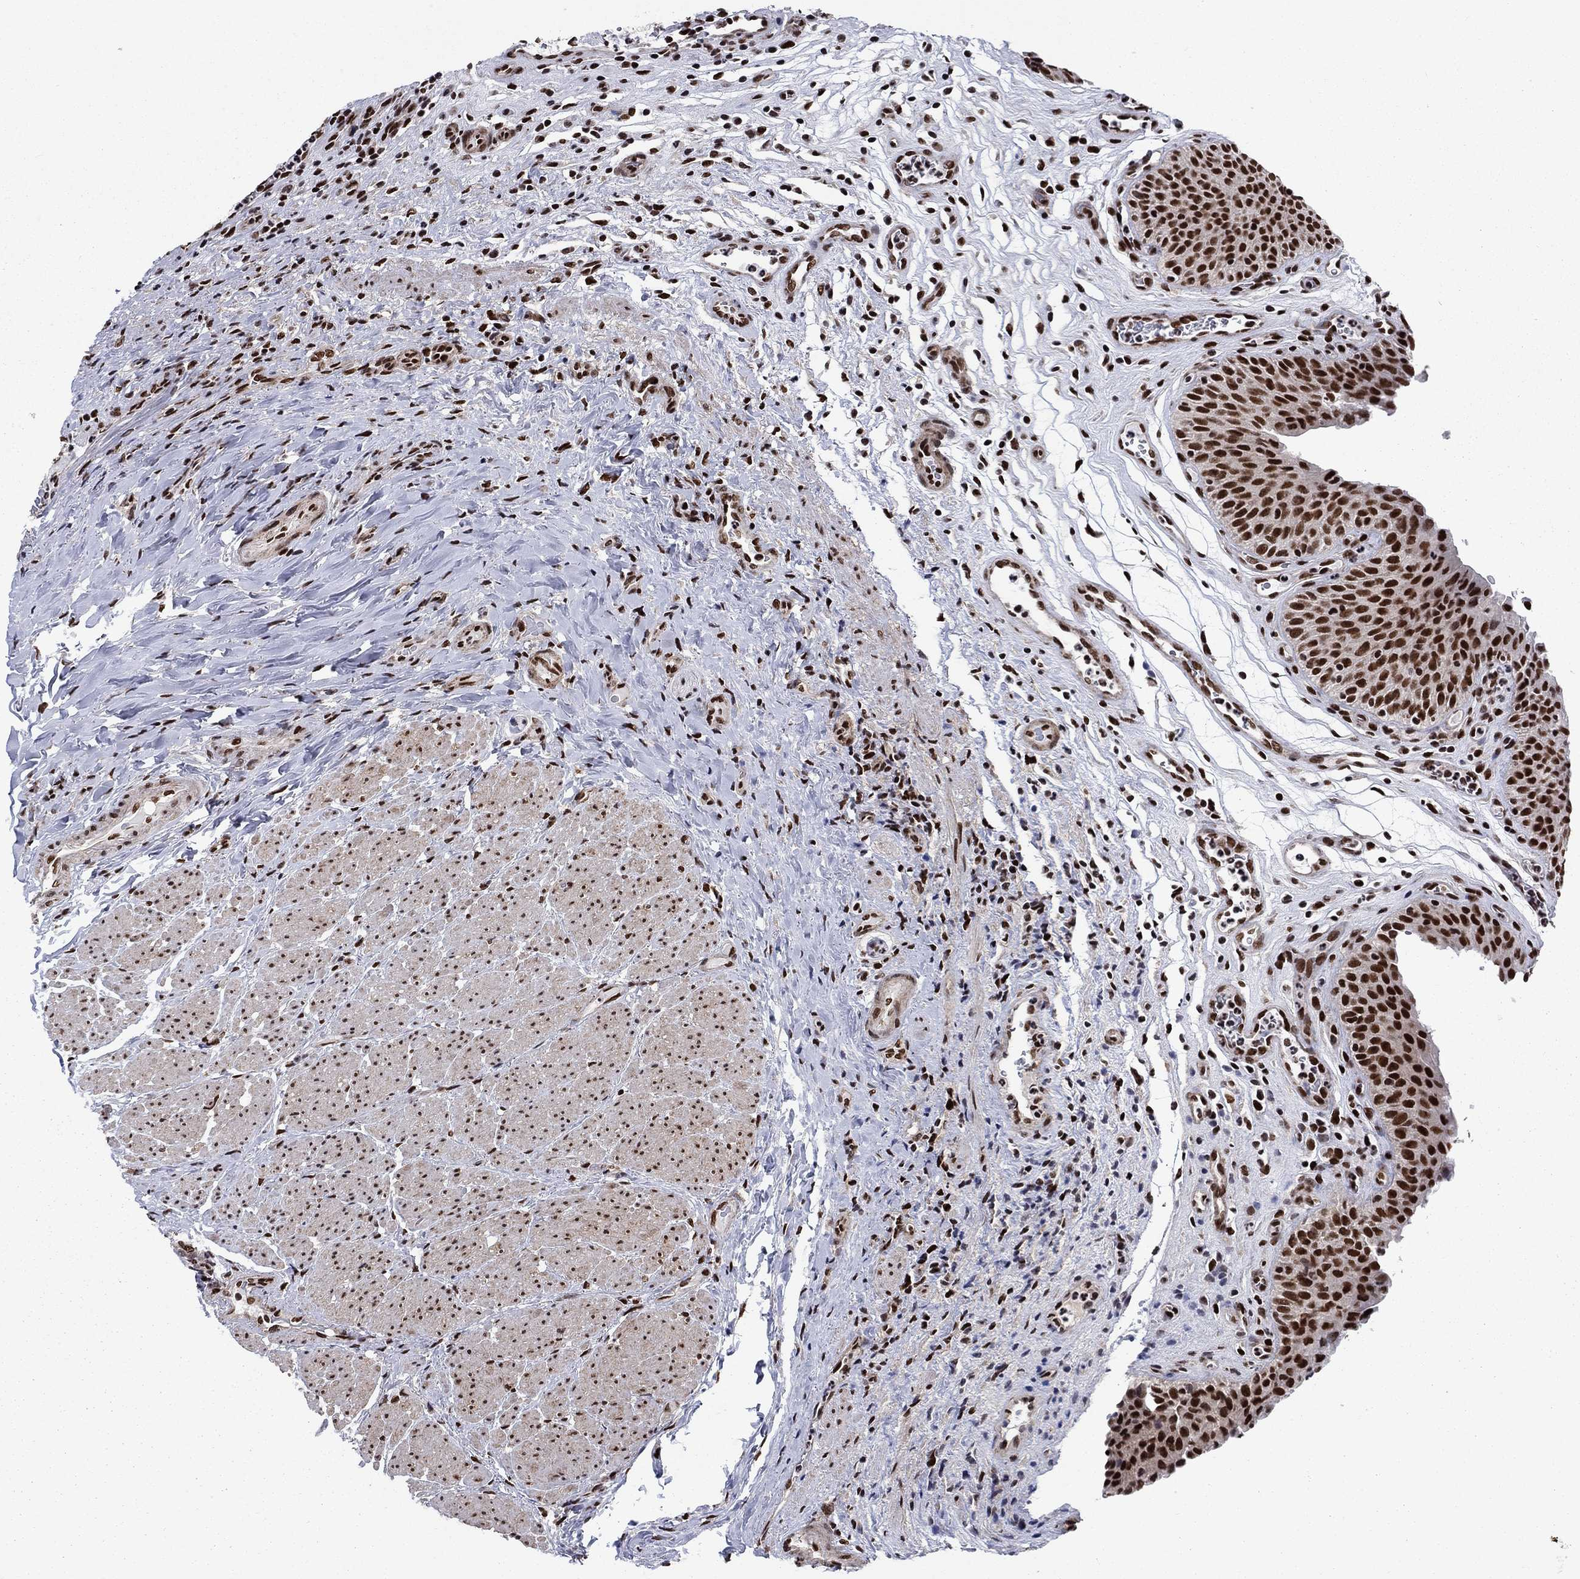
{"staining": {"intensity": "strong", "quantity": ">75%", "location": "nuclear"}, "tissue": "urinary bladder", "cell_type": "Urothelial cells", "image_type": "normal", "snomed": [{"axis": "morphology", "description": "Normal tissue, NOS"}, {"axis": "topography", "description": "Urinary bladder"}], "caption": "Urinary bladder stained with a brown dye reveals strong nuclear positive positivity in about >75% of urothelial cells.", "gene": "RPRD1B", "patient": {"sex": "male", "age": 66}}